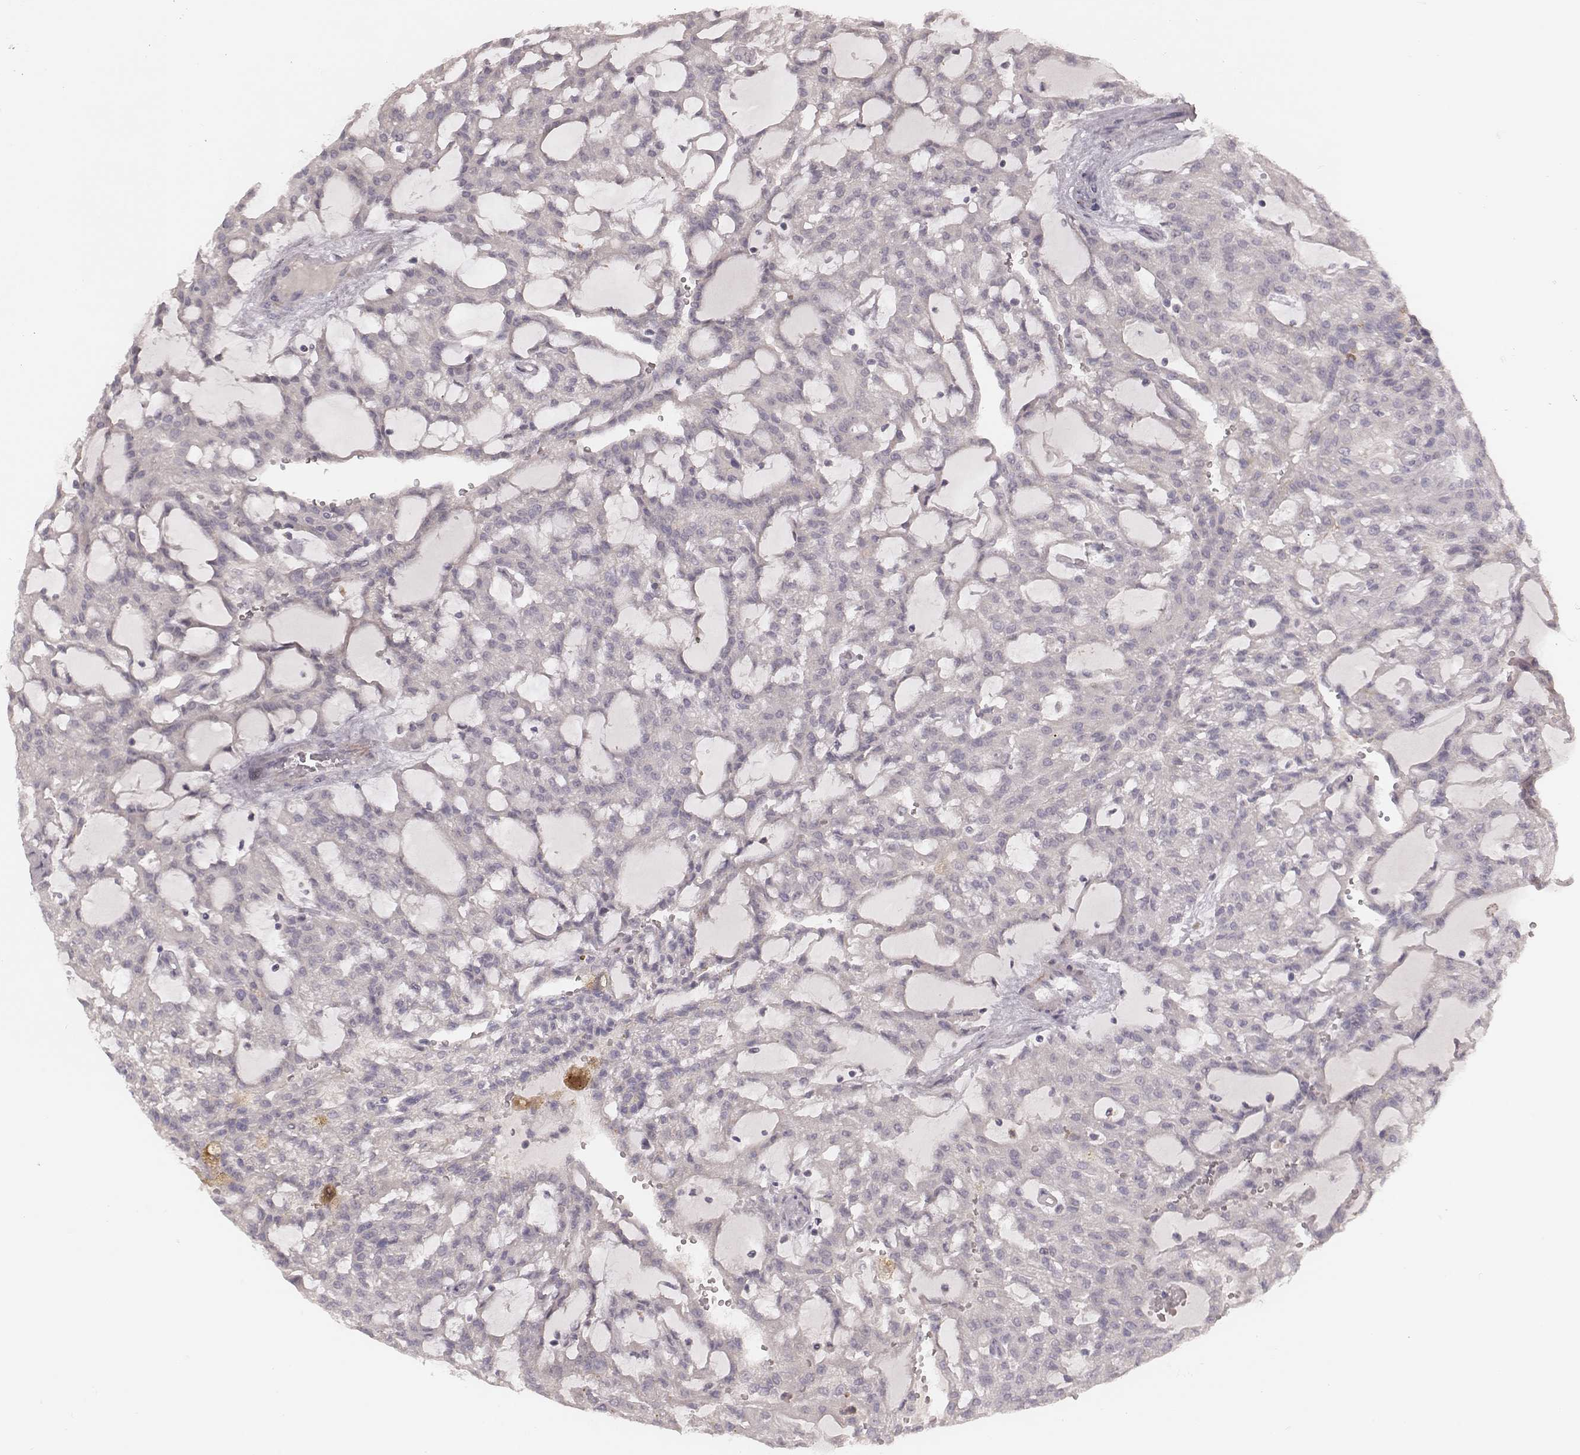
{"staining": {"intensity": "negative", "quantity": "none", "location": "none"}, "tissue": "renal cancer", "cell_type": "Tumor cells", "image_type": "cancer", "snomed": [{"axis": "morphology", "description": "Adenocarcinoma, NOS"}, {"axis": "topography", "description": "Kidney"}], "caption": "The histopathology image displays no staining of tumor cells in adenocarcinoma (renal).", "gene": "FAM13B", "patient": {"sex": "male", "age": 63}}